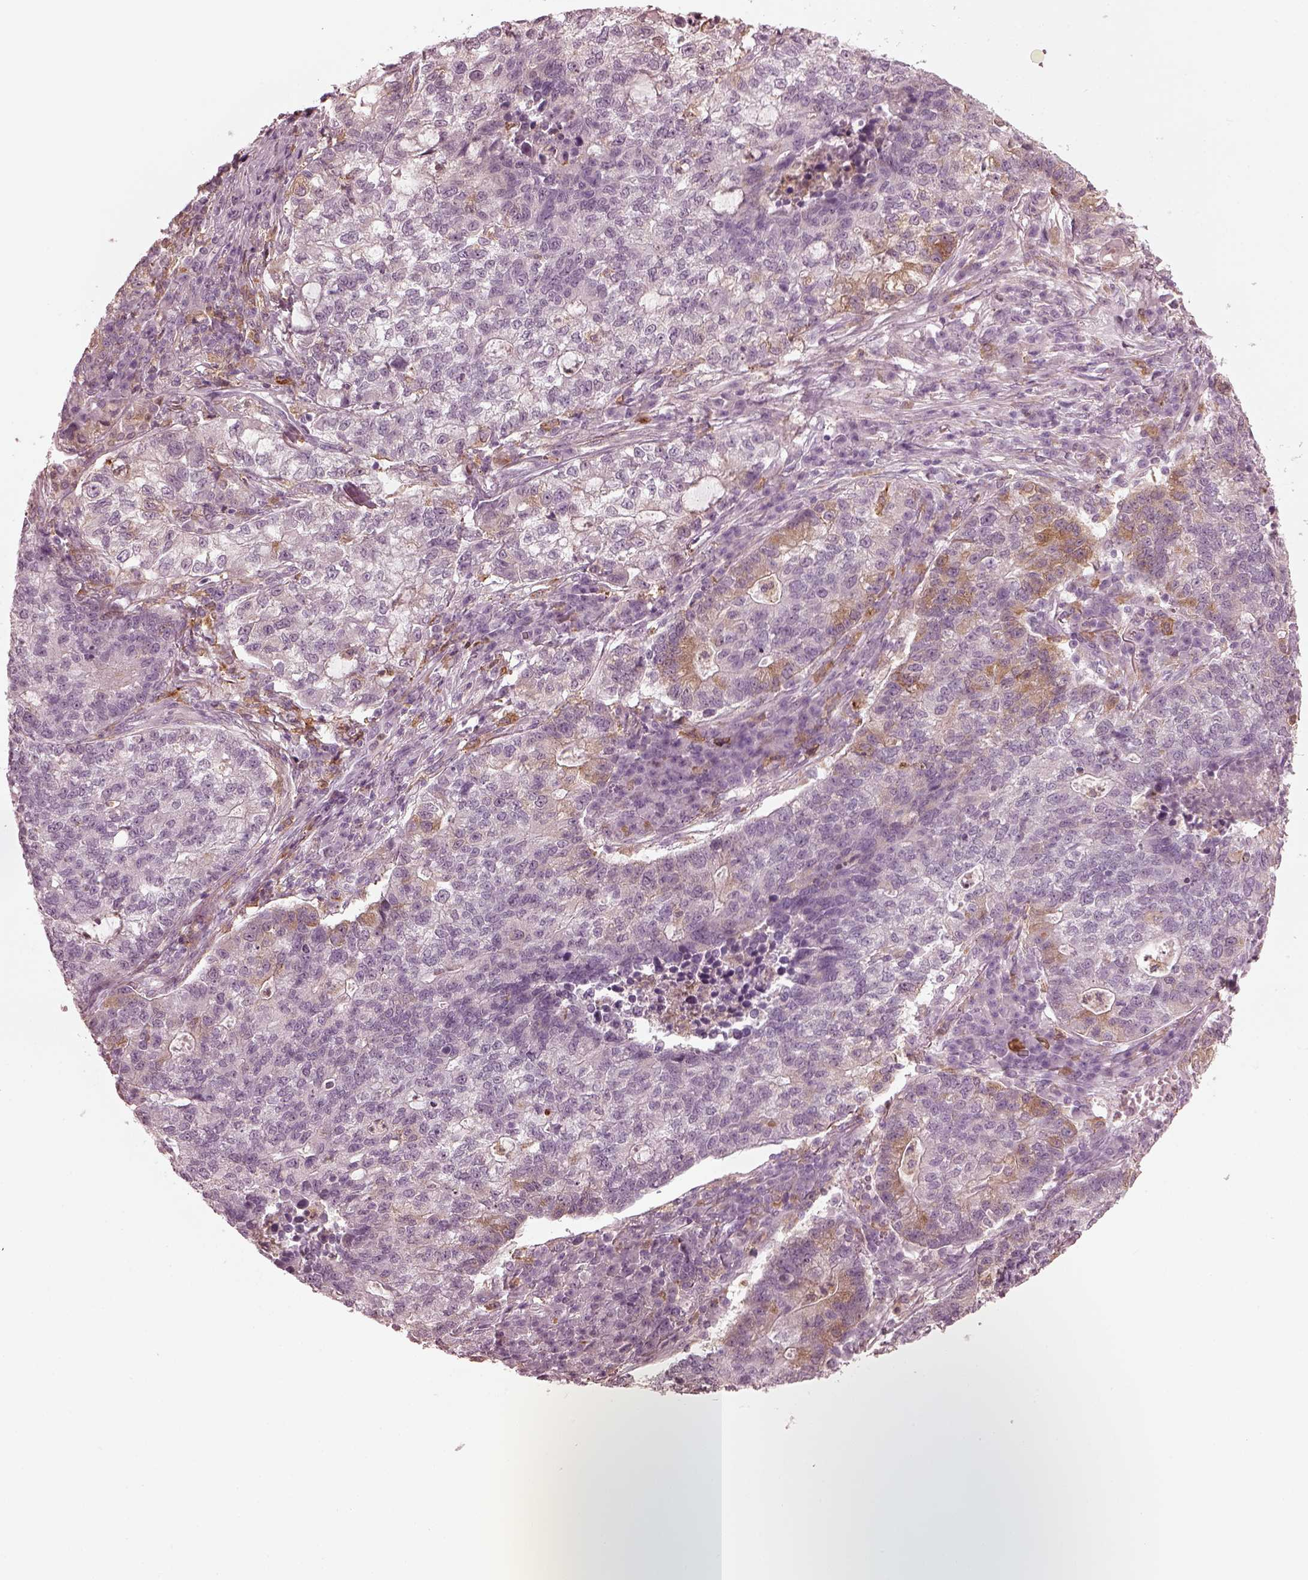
{"staining": {"intensity": "negative", "quantity": "none", "location": "none"}, "tissue": "lung cancer", "cell_type": "Tumor cells", "image_type": "cancer", "snomed": [{"axis": "morphology", "description": "Adenocarcinoma, NOS"}, {"axis": "topography", "description": "Lung"}], "caption": "There is no significant staining in tumor cells of adenocarcinoma (lung).", "gene": "PSTPIP2", "patient": {"sex": "male", "age": 57}}